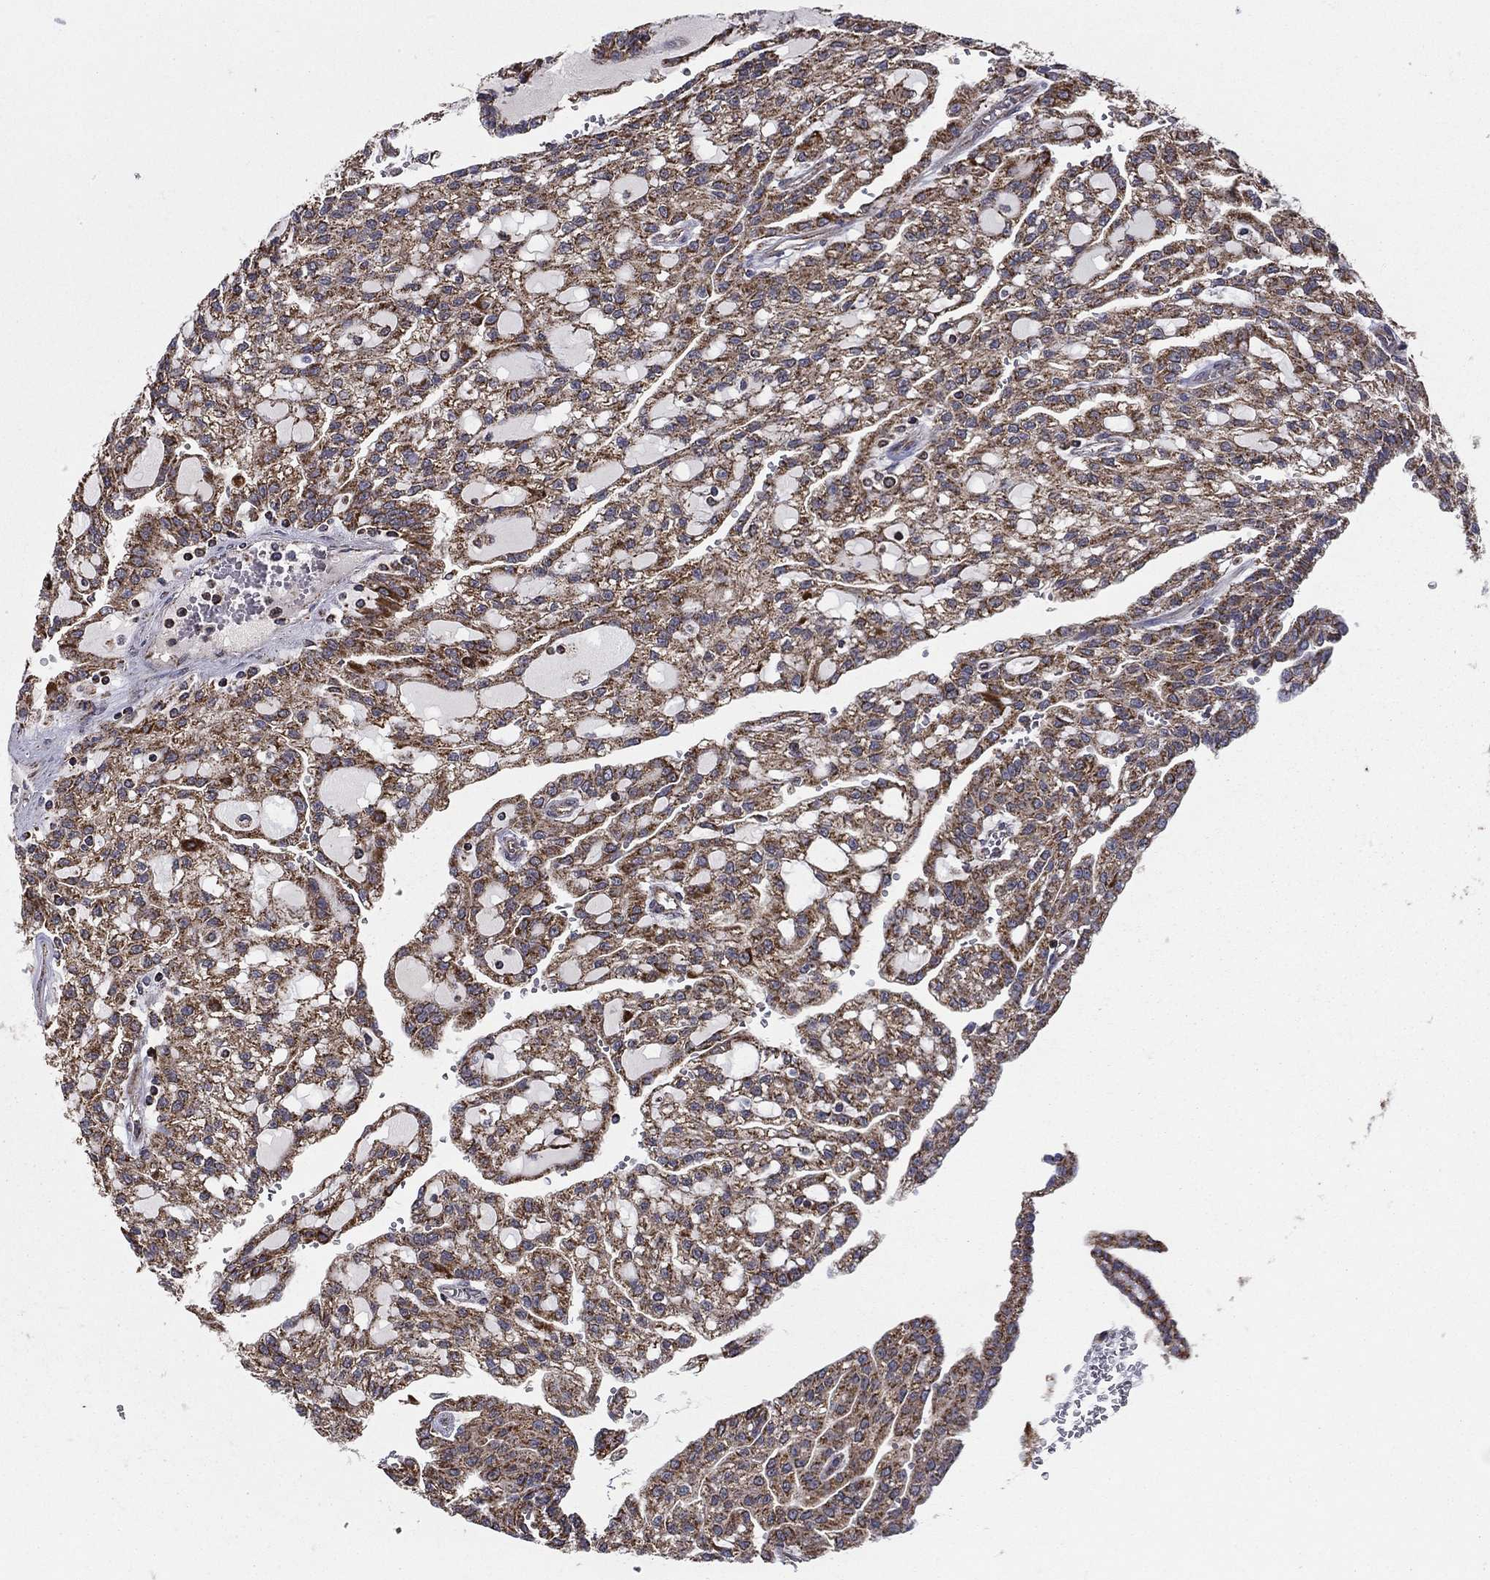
{"staining": {"intensity": "moderate", "quantity": ">75%", "location": "cytoplasmic/membranous"}, "tissue": "renal cancer", "cell_type": "Tumor cells", "image_type": "cancer", "snomed": [{"axis": "morphology", "description": "Adenocarcinoma, NOS"}, {"axis": "topography", "description": "Kidney"}], "caption": "This micrograph reveals immunohistochemistry staining of adenocarcinoma (renal), with medium moderate cytoplasmic/membranous expression in about >75% of tumor cells.", "gene": "RIGI", "patient": {"sex": "male", "age": 63}}